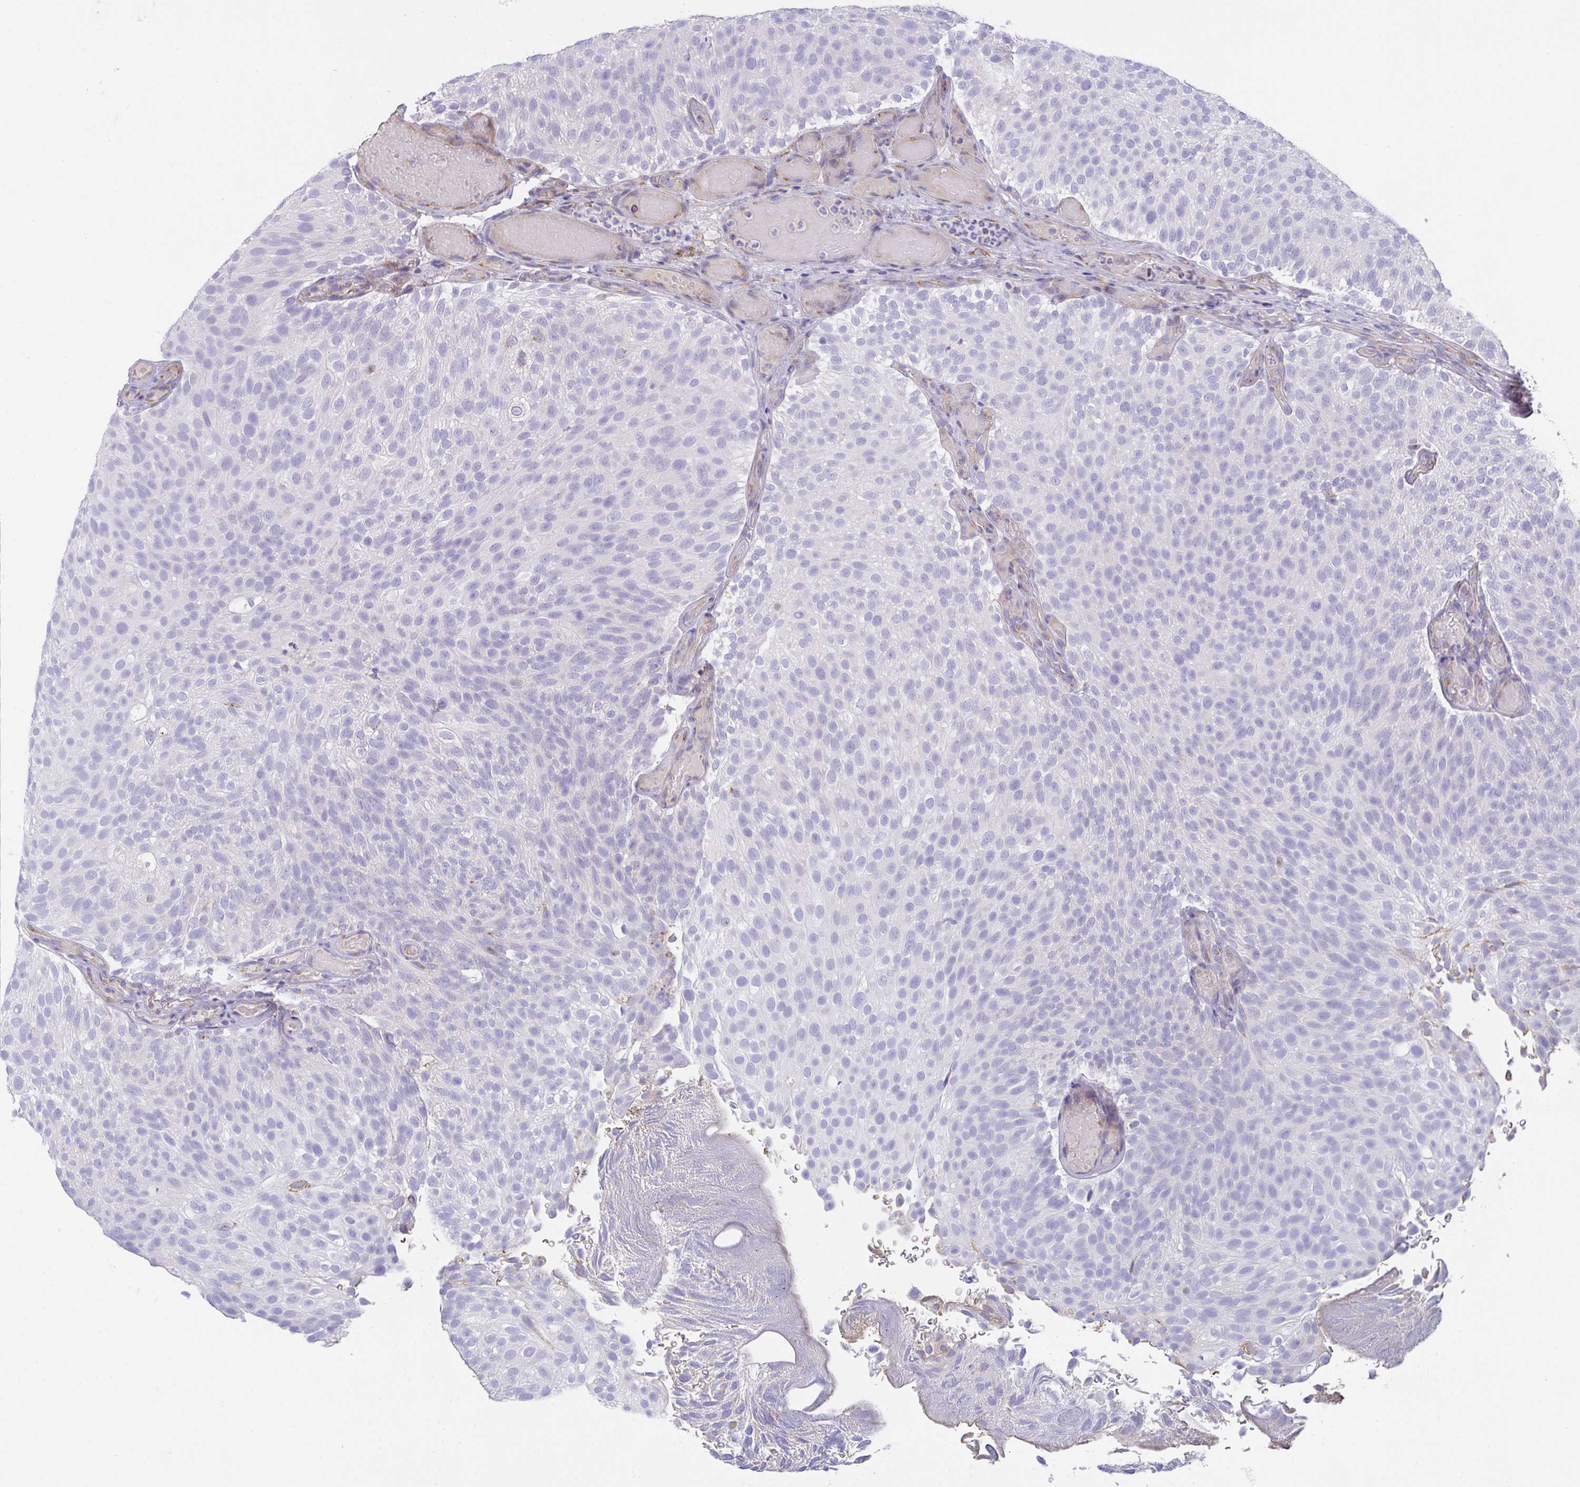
{"staining": {"intensity": "negative", "quantity": "none", "location": "none"}, "tissue": "urothelial cancer", "cell_type": "Tumor cells", "image_type": "cancer", "snomed": [{"axis": "morphology", "description": "Urothelial carcinoma, Low grade"}, {"axis": "topography", "description": "Urinary bladder"}], "caption": "Image shows no protein staining in tumor cells of urothelial cancer tissue. (IHC, brightfield microscopy, high magnification).", "gene": "MIA3", "patient": {"sex": "male", "age": 78}}